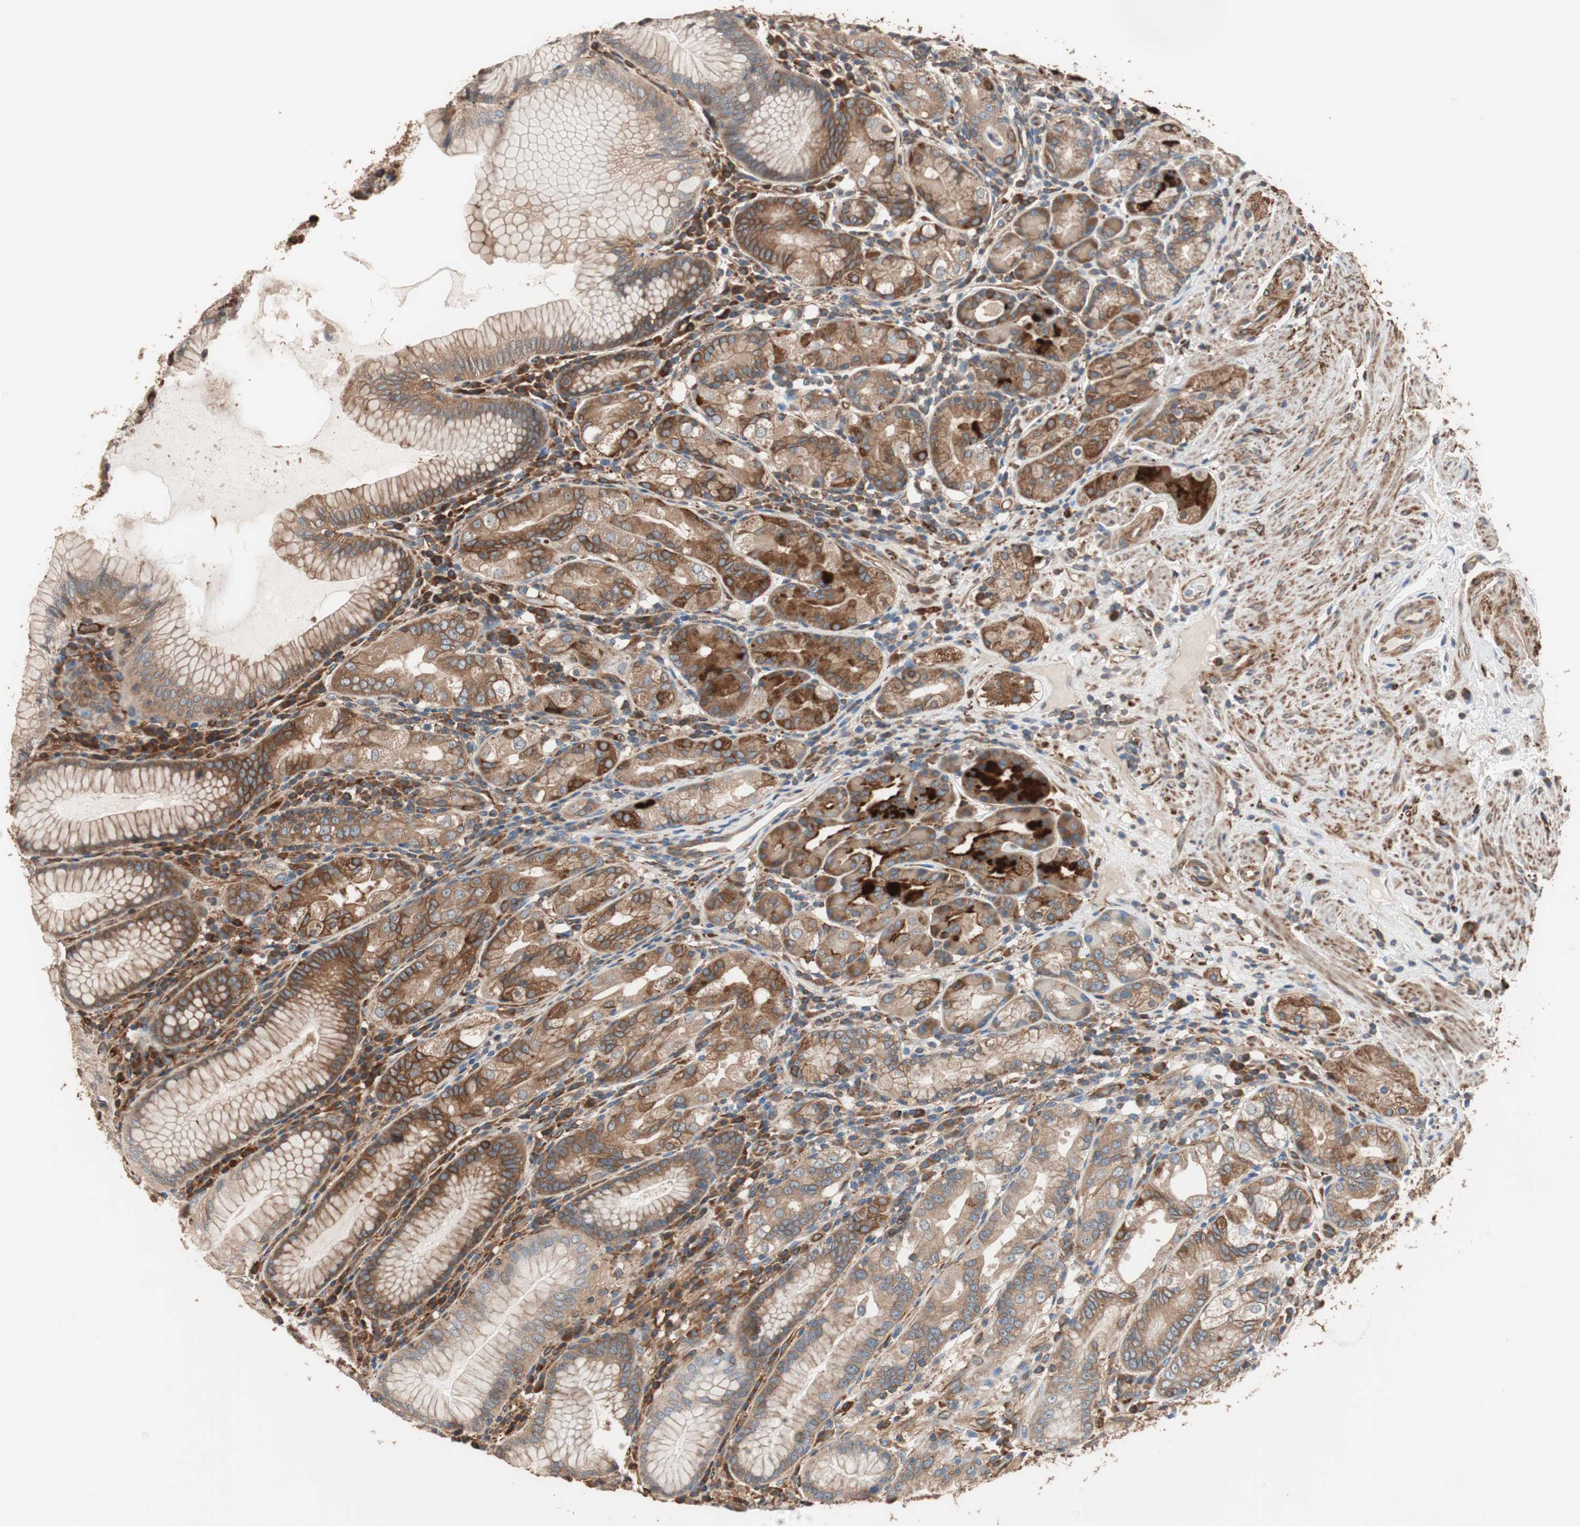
{"staining": {"intensity": "moderate", "quantity": ">75%", "location": "cytoplasmic/membranous"}, "tissue": "stomach", "cell_type": "Glandular cells", "image_type": "normal", "snomed": [{"axis": "morphology", "description": "Normal tissue, NOS"}, {"axis": "topography", "description": "Stomach, lower"}], "caption": "The immunohistochemical stain shows moderate cytoplasmic/membranous staining in glandular cells of normal stomach. (IHC, brightfield microscopy, high magnification).", "gene": "GPSM2", "patient": {"sex": "female", "age": 76}}